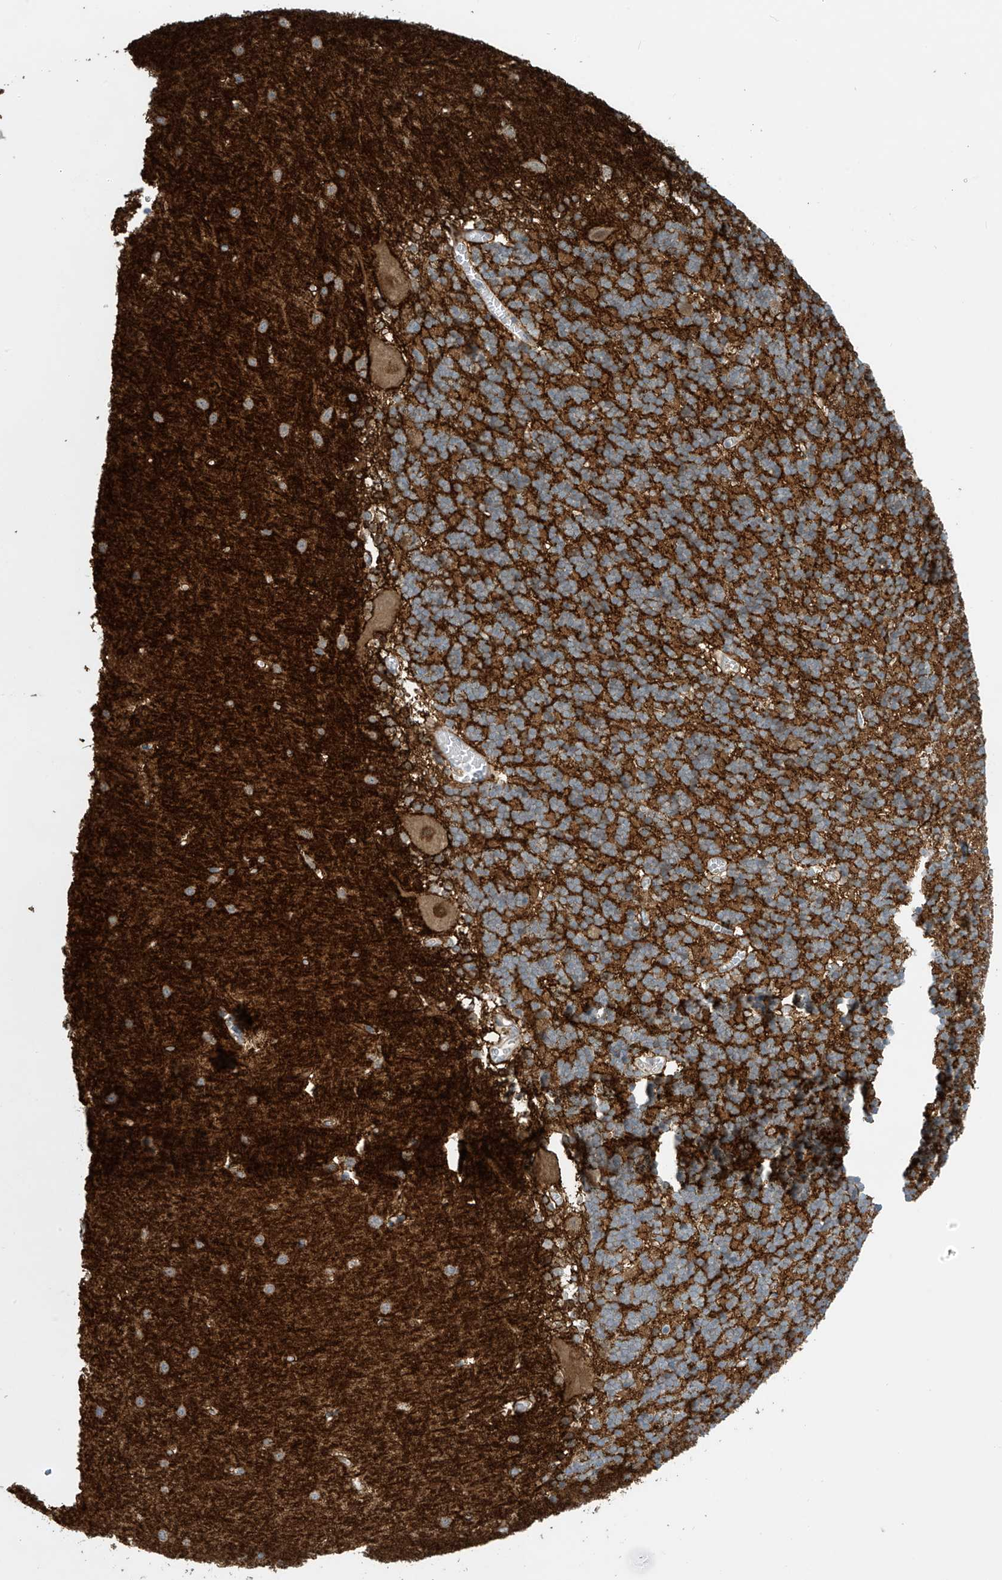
{"staining": {"intensity": "negative", "quantity": "none", "location": "none"}, "tissue": "cerebellum", "cell_type": "Cells in granular layer", "image_type": "normal", "snomed": [{"axis": "morphology", "description": "Normal tissue, NOS"}, {"axis": "topography", "description": "Cerebellum"}], "caption": "Immunohistochemical staining of benign cerebellum demonstrates no significant expression in cells in granular layer. (Stains: DAB IHC with hematoxylin counter stain, Microscopy: brightfield microscopy at high magnification).", "gene": "FSD1L", "patient": {"sex": "male", "age": 37}}